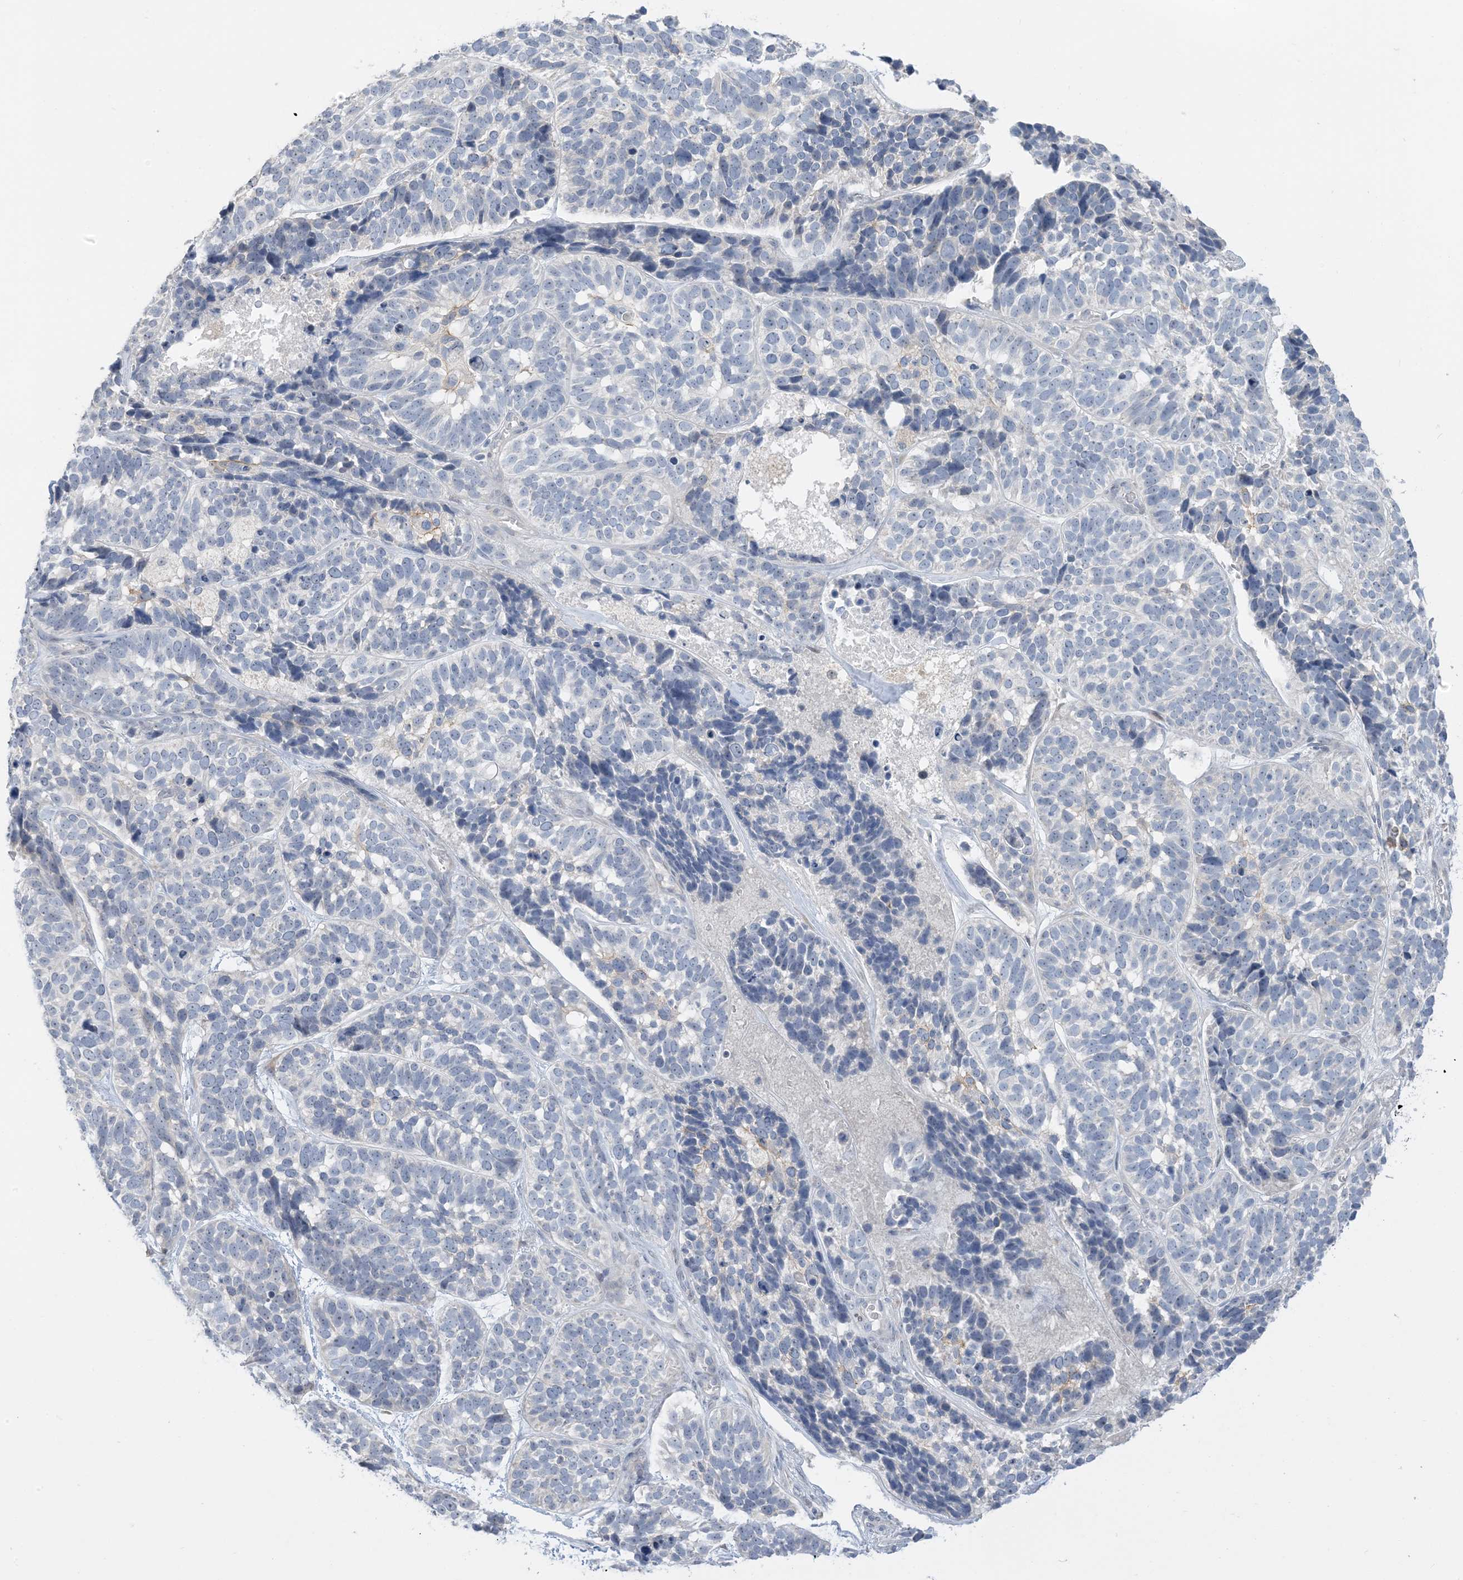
{"staining": {"intensity": "negative", "quantity": "none", "location": "none"}, "tissue": "skin cancer", "cell_type": "Tumor cells", "image_type": "cancer", "snomed": [{"axis": "morphology", "description": "Basal cell carcinoma"}, {"axis": "topography", "description": "Skin"}], "caption": "This is a image of immunohistochemistry staining of skin cancer, which shows no staining in tumor cells.", "gene": "IL36B", "patient": {"sex": "male", "age": 62}}